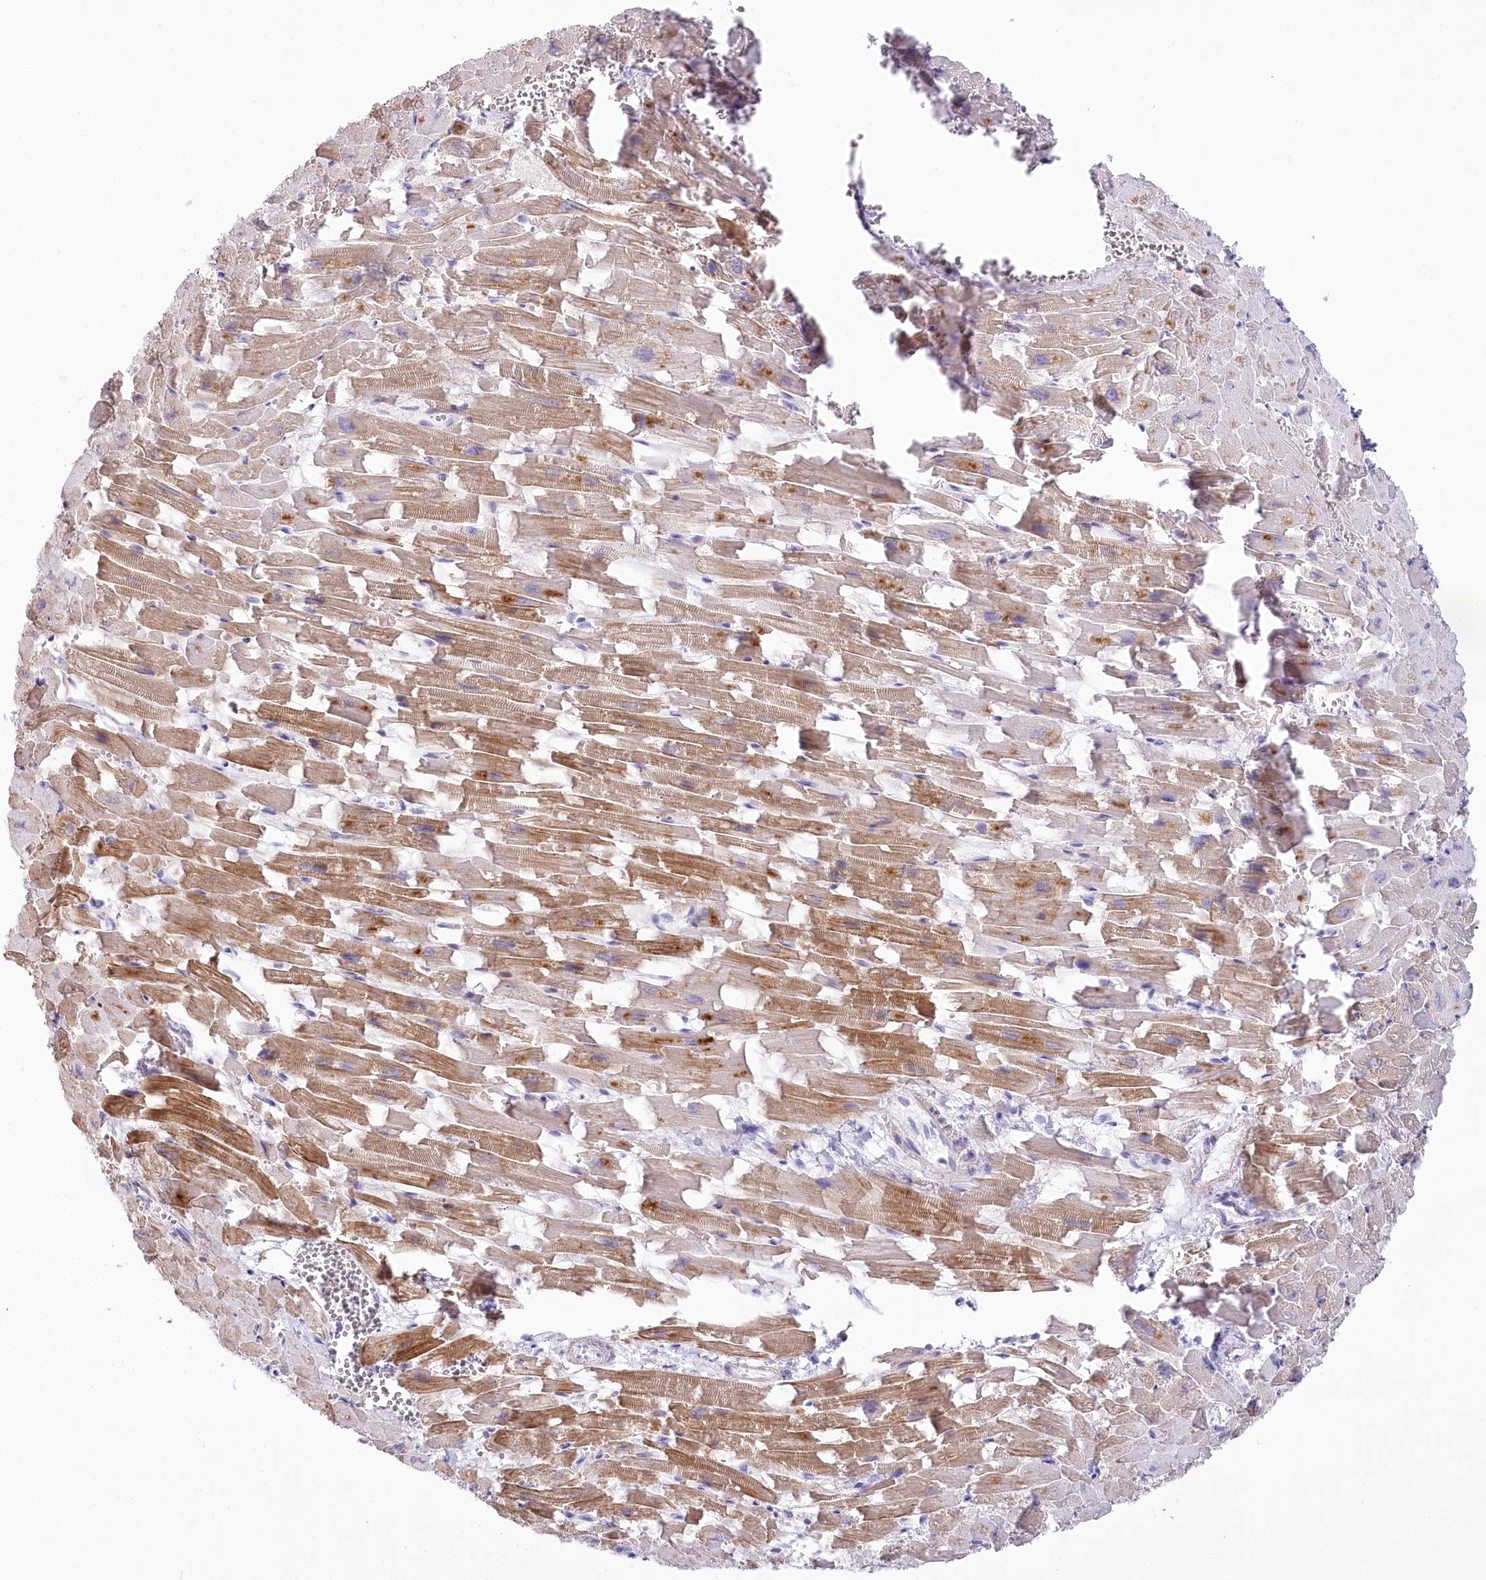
{"staining": {"intensity": "moderate", "quantity": ">75%", "location": "cytoplasmic/membranous"}, "tissue": "heart muscle", "cell_type": "Cardiomyocytes", "image_type": "normal", "snomed": [{"axis": "morphology", "description": "Normal tissue, NOS"}, {"axis": "topography", "description": "Heart"}], "caption": "This image displays IHC staining of unremarkable human heart muscle, with medium moderate cytoplasmic/membranous staining in approximately >75% of cardiomyocytes.", "gene": "MYOZ1", "patient": {"sex": "female", "age": 64}}